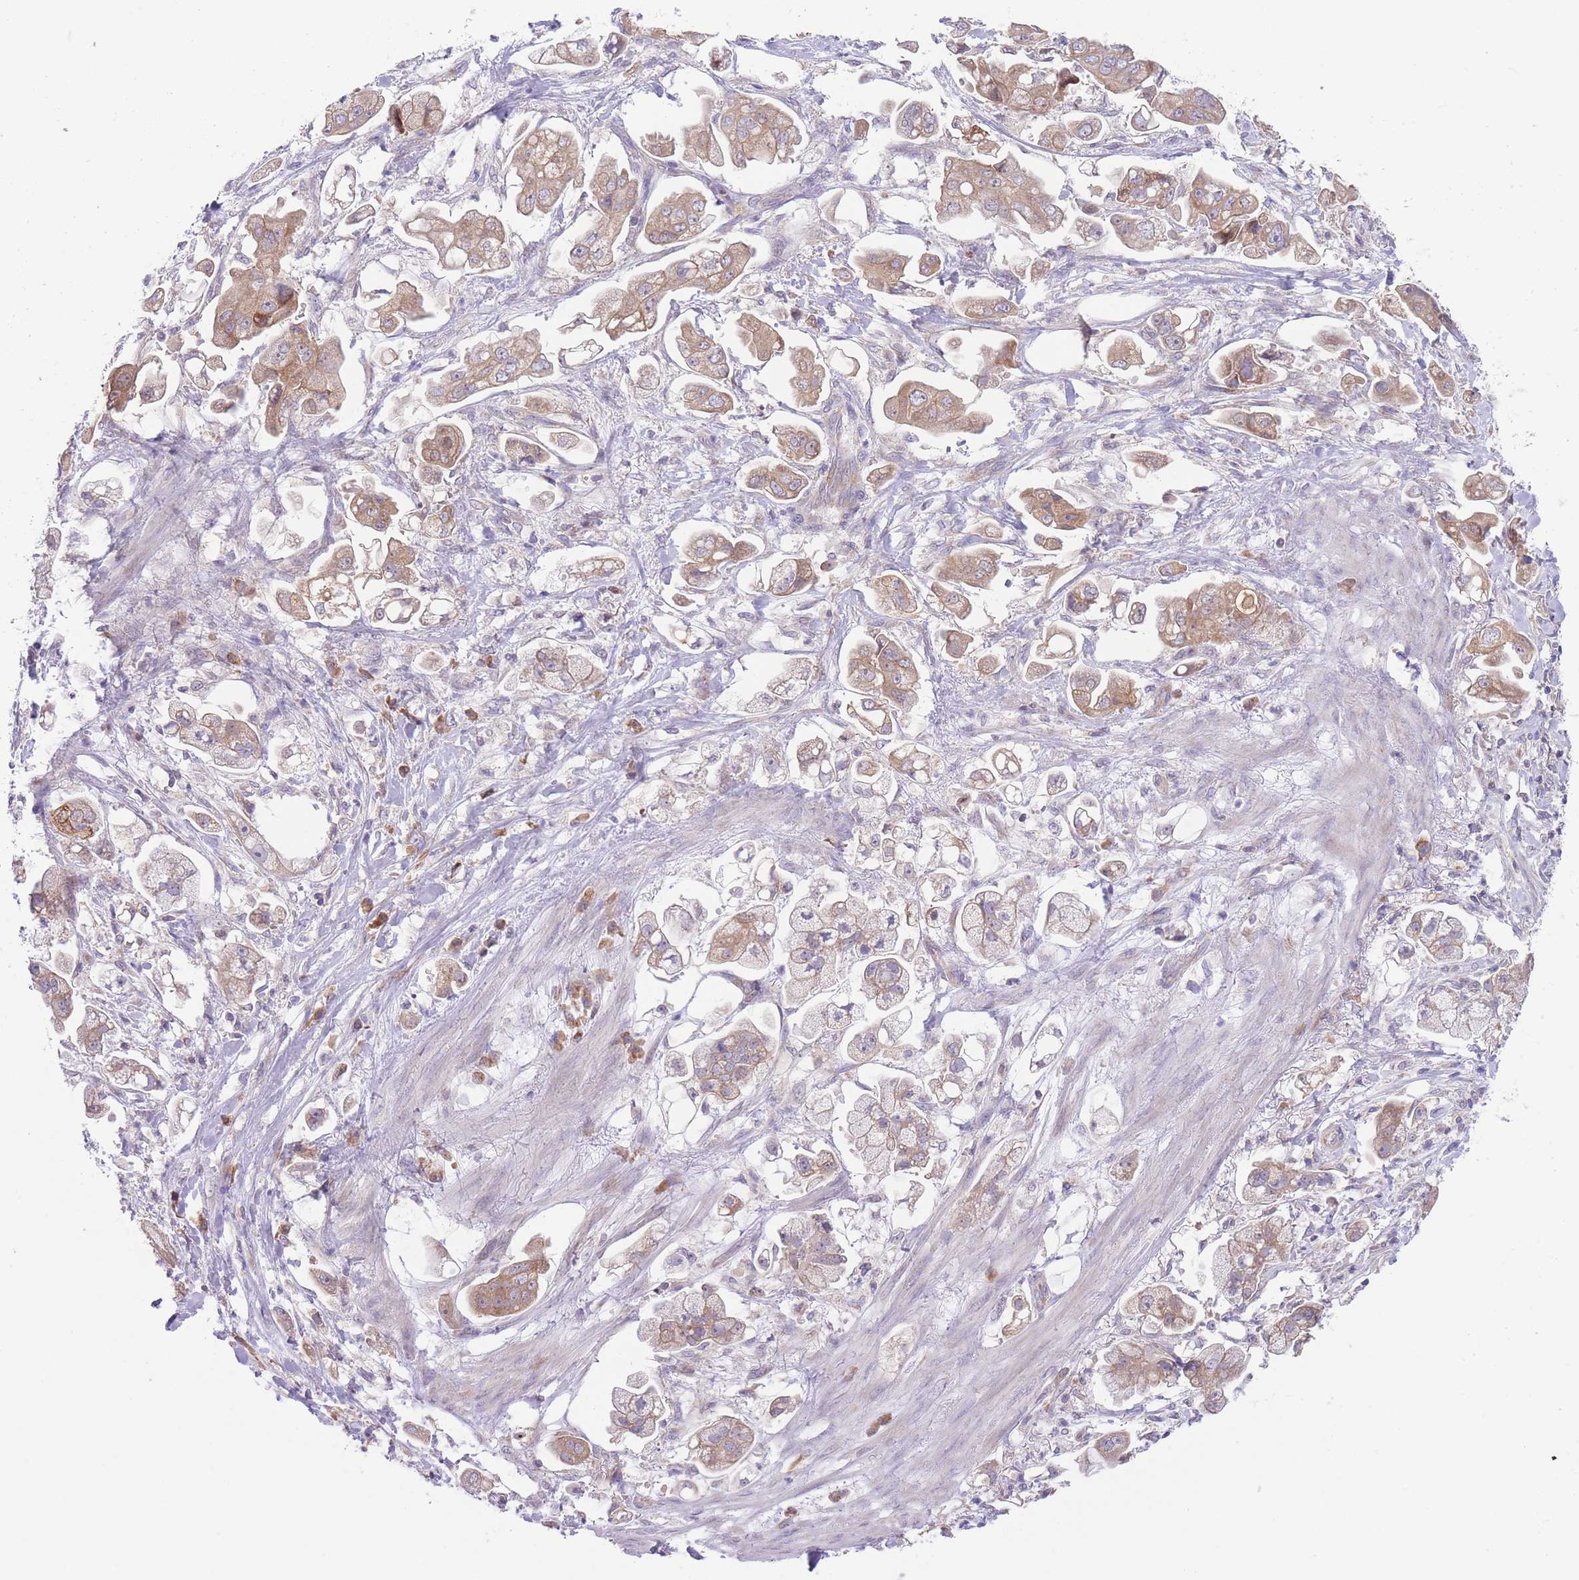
{"staining": {"intensity": "moderate", "quantity": ">75%", "location": "cytoplasmic/membranous"}, "tissue": "stomach cancer", "cell_type": "Tumor cells", "image_type": "cancer", "snomed": [{"axis": "morphology", "description": "Adenocarcinoma, NOS"}, {"axis": "topography", "description": "Stomach"}], "caption": "IHC (DAB (3,3'-diaminobenzidine)) staining of human stomach cancer (adenocarcinoma) displays moderate cytoplasmic/membranous protein expression in approximately >75% of tumor cells.", "gene": "BOLA2B", "patient": {"sex": "male", "age": 62}}